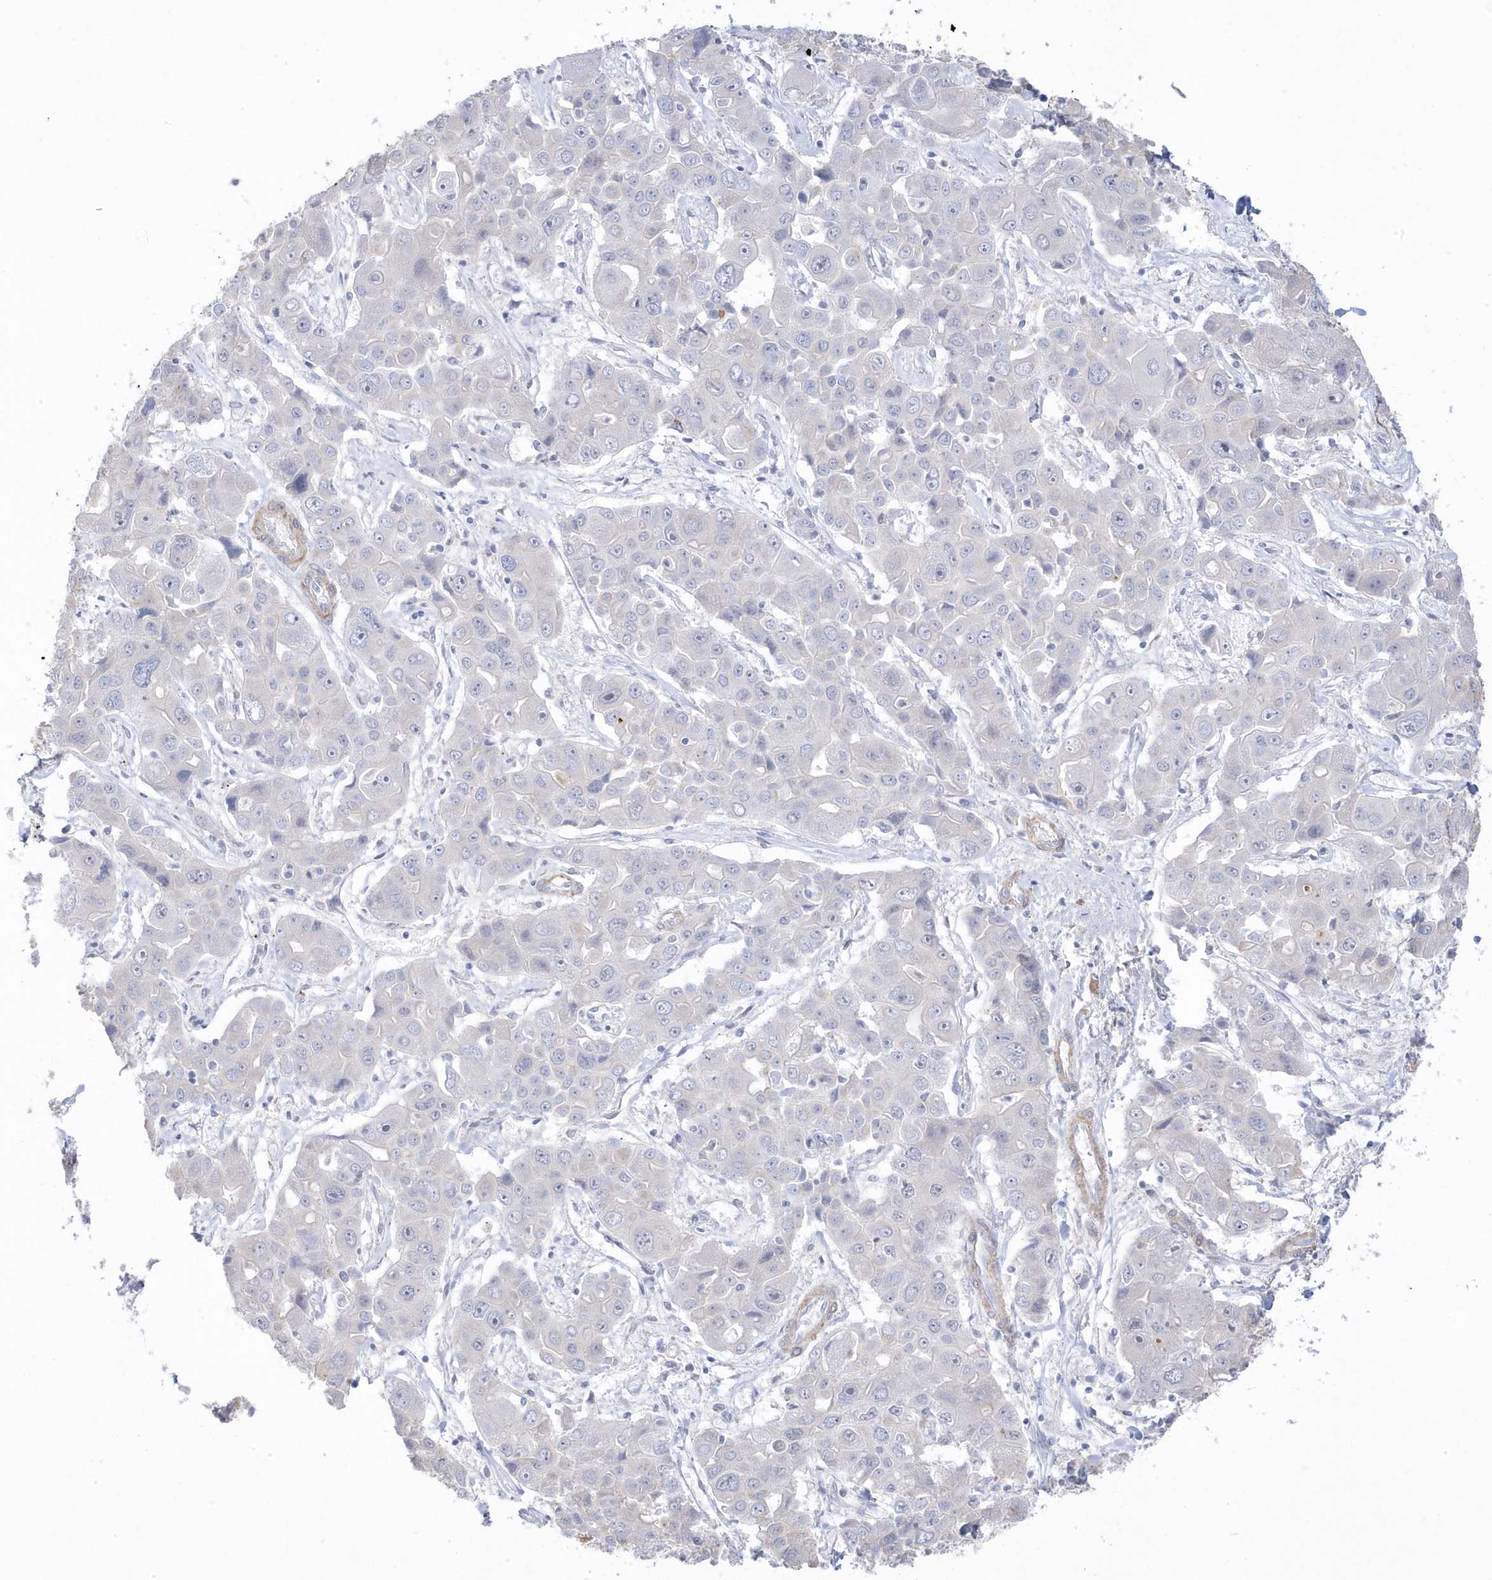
{"staining": {"intensity": "negative", "quantity": "none", "location": "none"}, "tissue": "liver cancer", "cell_type": "Tumor cells", "image_type": "cancer", "snomed": [{"axis": "morphology", "description": "Cholangiocarcinoma"}, {"axis": "topography", "description": "Liver"}], "caption": "The histopathology image displays no significant staining in tumor cells of liver cholangiocarcinoma.", "gene": "GTPBP6", "patient": {"sex": "male", "age": 67}}